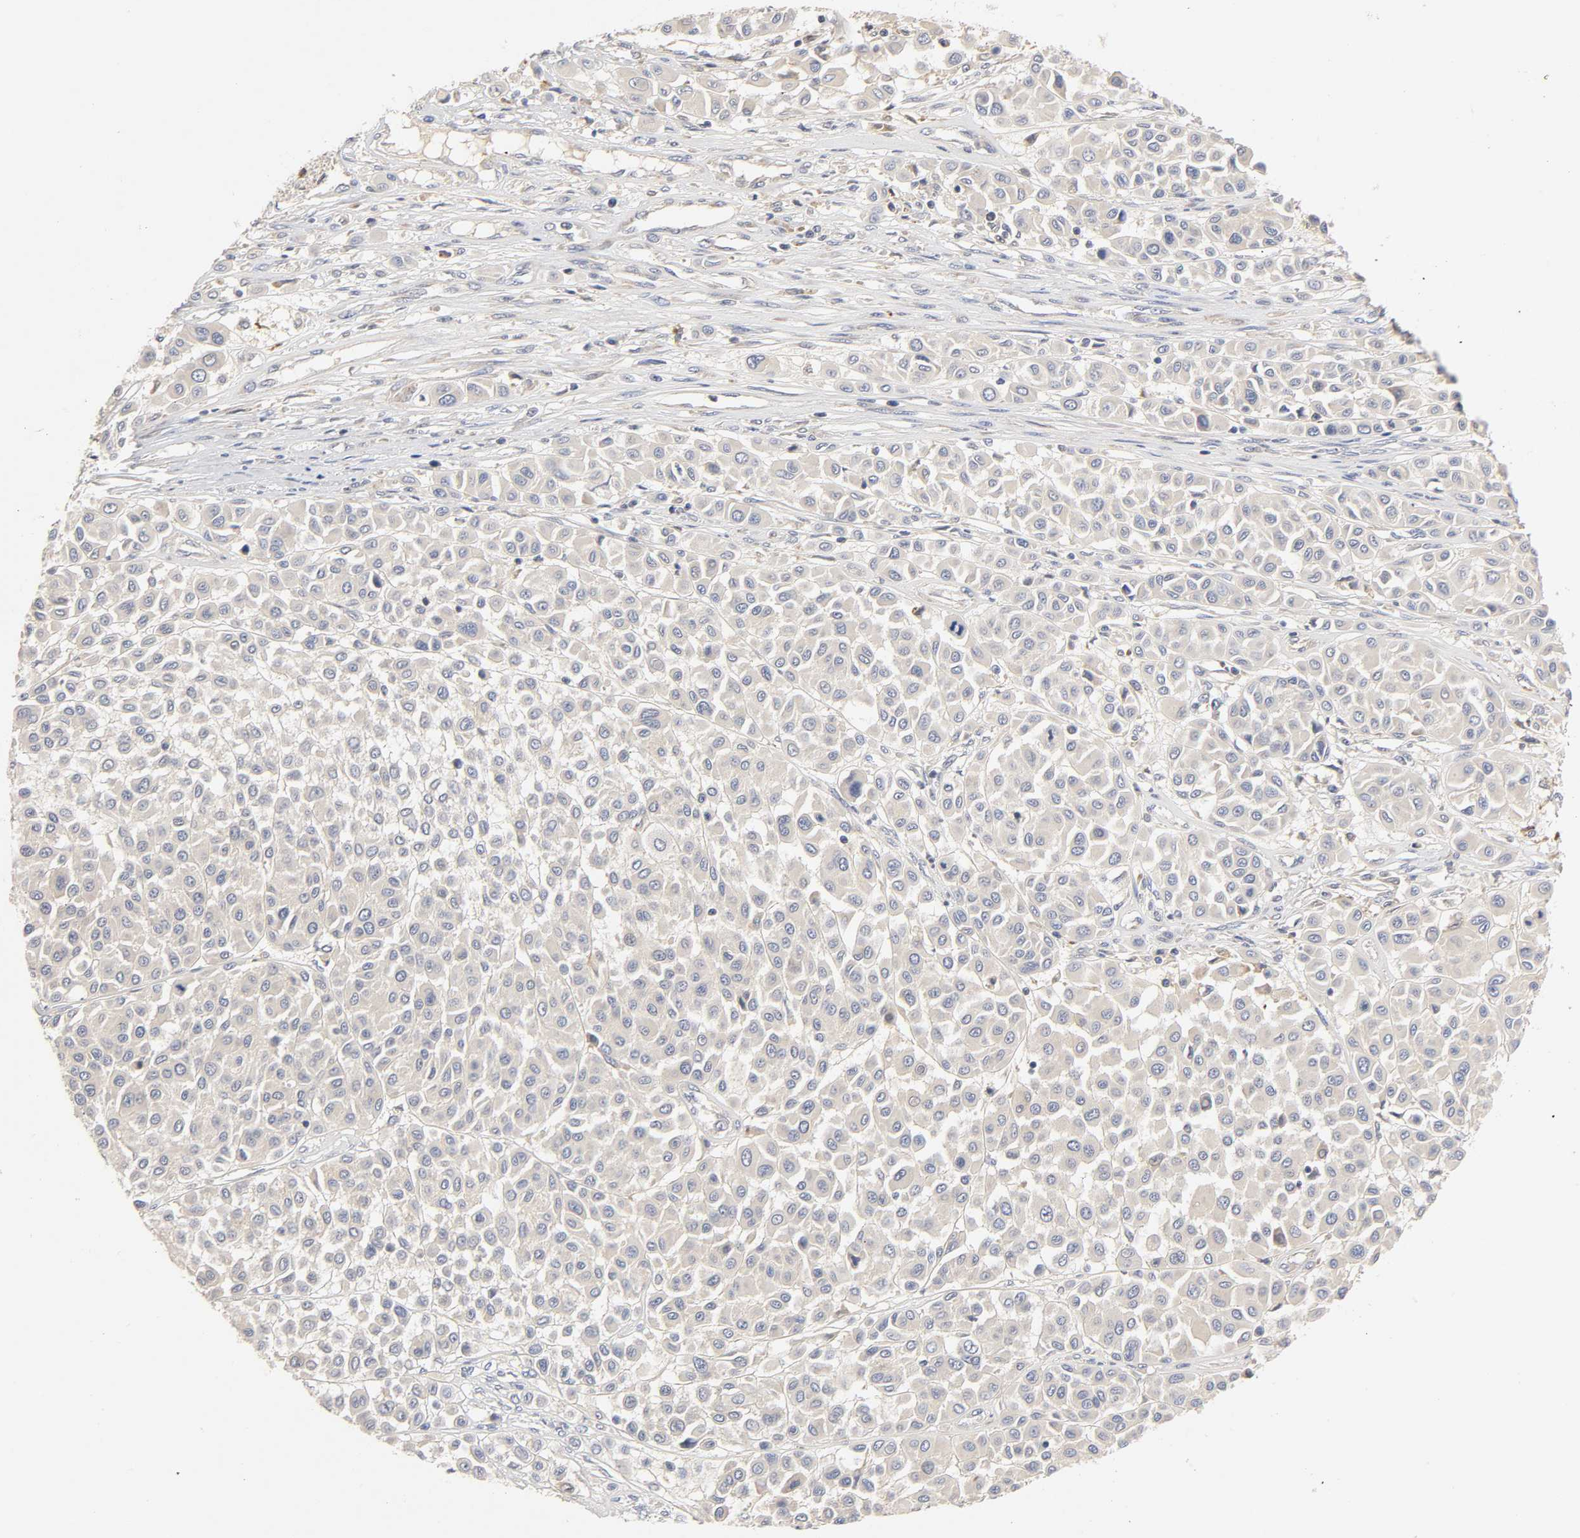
{"staining": {"intensity": "negative", "quantity": "none", "location": "none"}, "tissue": "melanoma", "cell_type": "Tumor cells", "image_type": "cancer", "snomed": [{"axis": "morphology", "description": "Malignant melanoma, Metastatic site"}, {"axis": "topography", "description": "Soft tissue"}], "caption": "Immunohistochemistry (IHC) of human malignant melanoma (metastatic site) displays no staining in tumor cells.", "gene": "RHOA", "patient": {"sex": "male", "age": 41}}